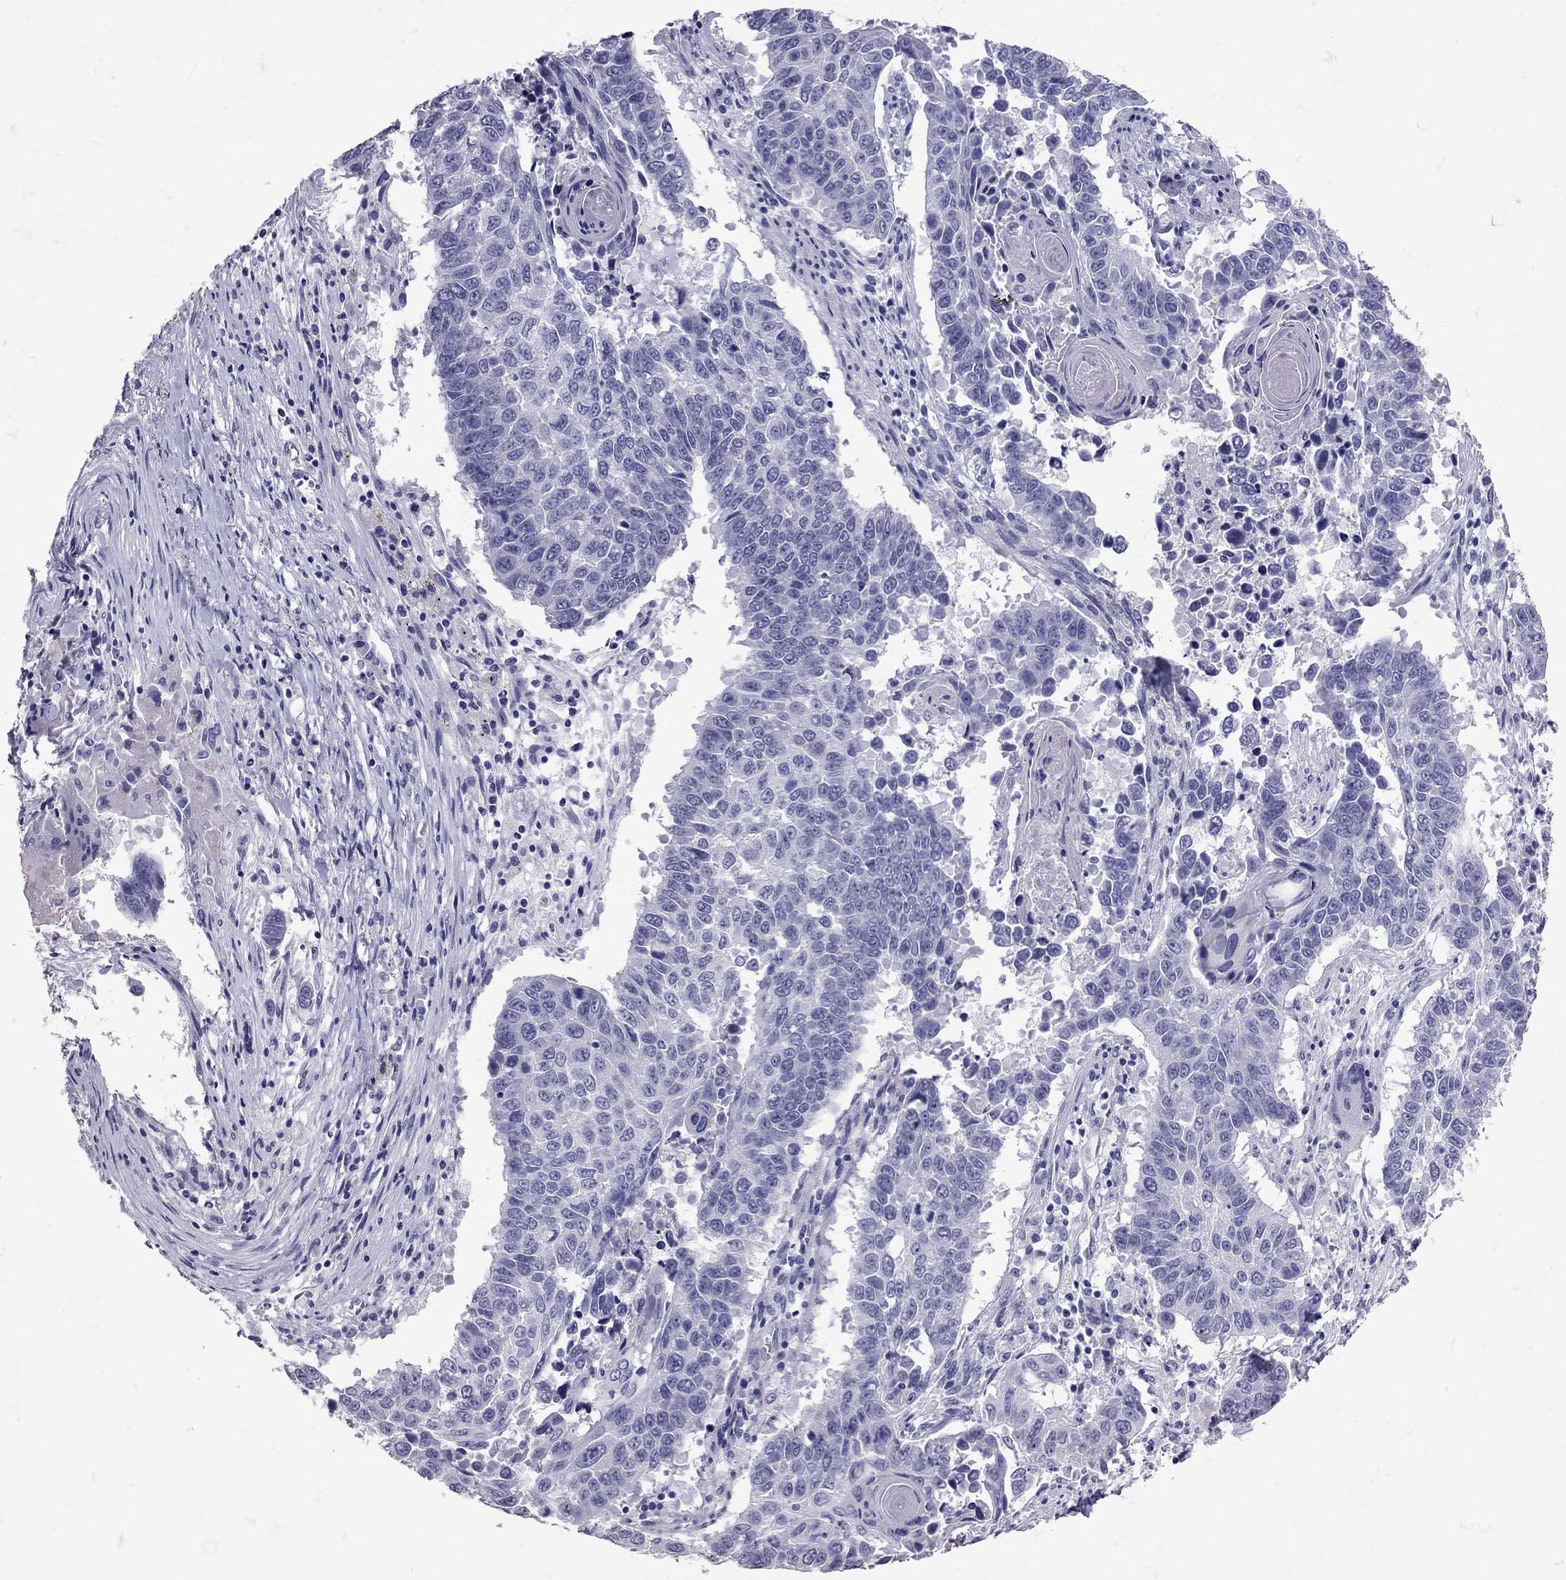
{"staining": {"intensity": "negative", "quantity": "none", "location": "none"}, "tissue": "lung cancer", "cell_type": "Tumor cells", "image_type": "cancer", "snomed": [{"axis": "morphology", "description": "Squamous cell carcinoma, NOS"}, {"axis": "topography", "description": "Lung"}], "caption": "An image of human lung squamous cell carcinoma is negative for staining in tumor cells. Brightfield microscopy of IHC stained with DAB (brown) and hematoxylin (blue), captured at high magnification.", "gene": "SST", "patient": {"sex": "male", "age": 73}}